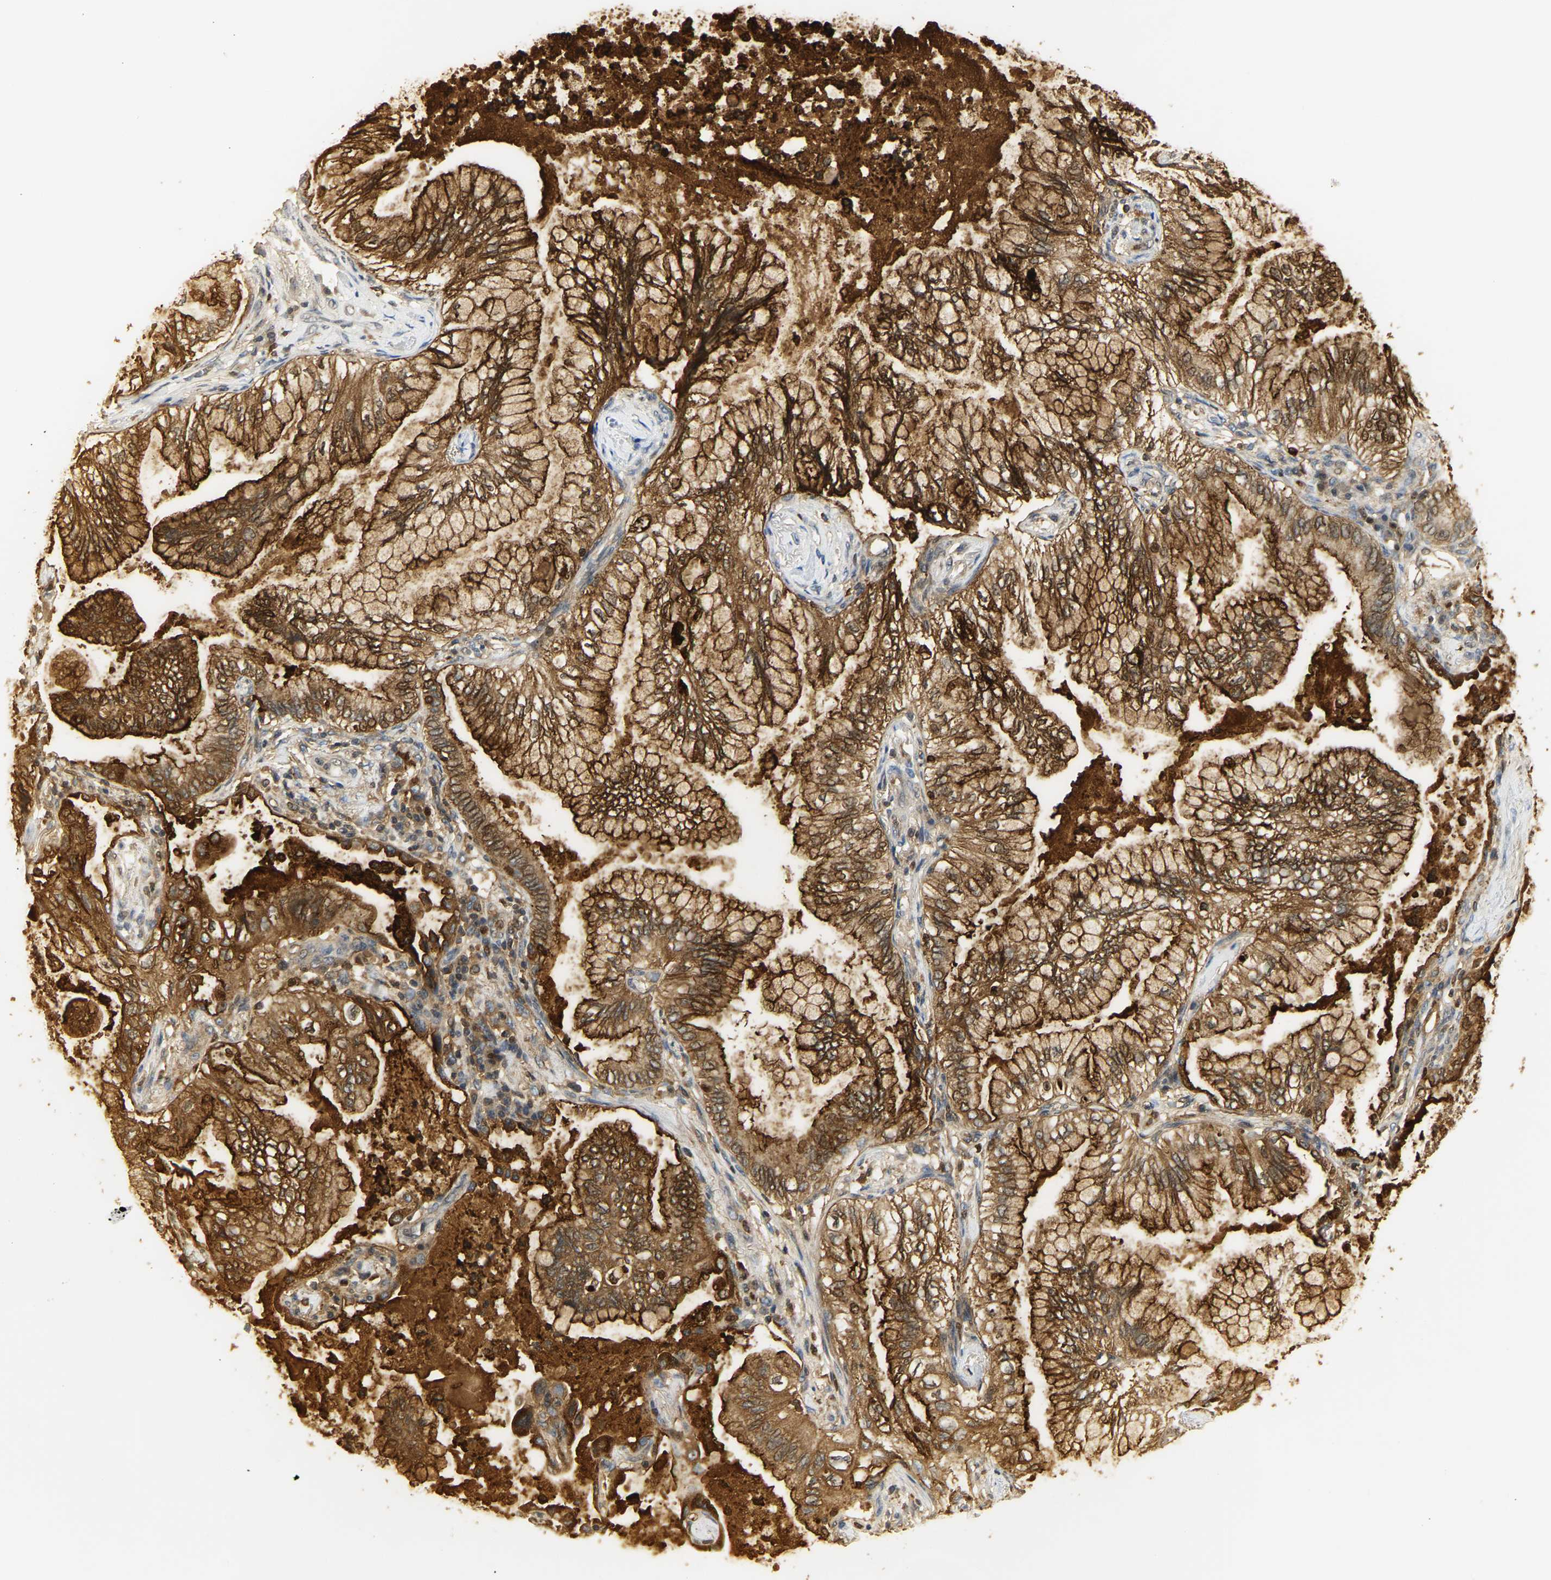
{"staining": {"intensity": "strong", "quantity": ">75%", "location": "cytoplasmic/membranous"}, "tissue": "lung cancer", "cell_type": "Tumor cells", "image_type": "cancer", "snomed": [{"axis": "morphology", "description": "Normal tissue, NOS"}, {"axis": "morphology", "description": "Adenocarcinoma, NOS"}, {"axis": "topography", "description": "Bronchus"}, {"axis": "topography", "description": "Lung"}], "caption": "Protein expression analysis of adenocarcinoma (lung) shows strong cytoplasmic/membranous staining in approximately >75% of tumor cells.", "gene": "CEACAM5", "patient": {"sex": "female", "age": 70}}